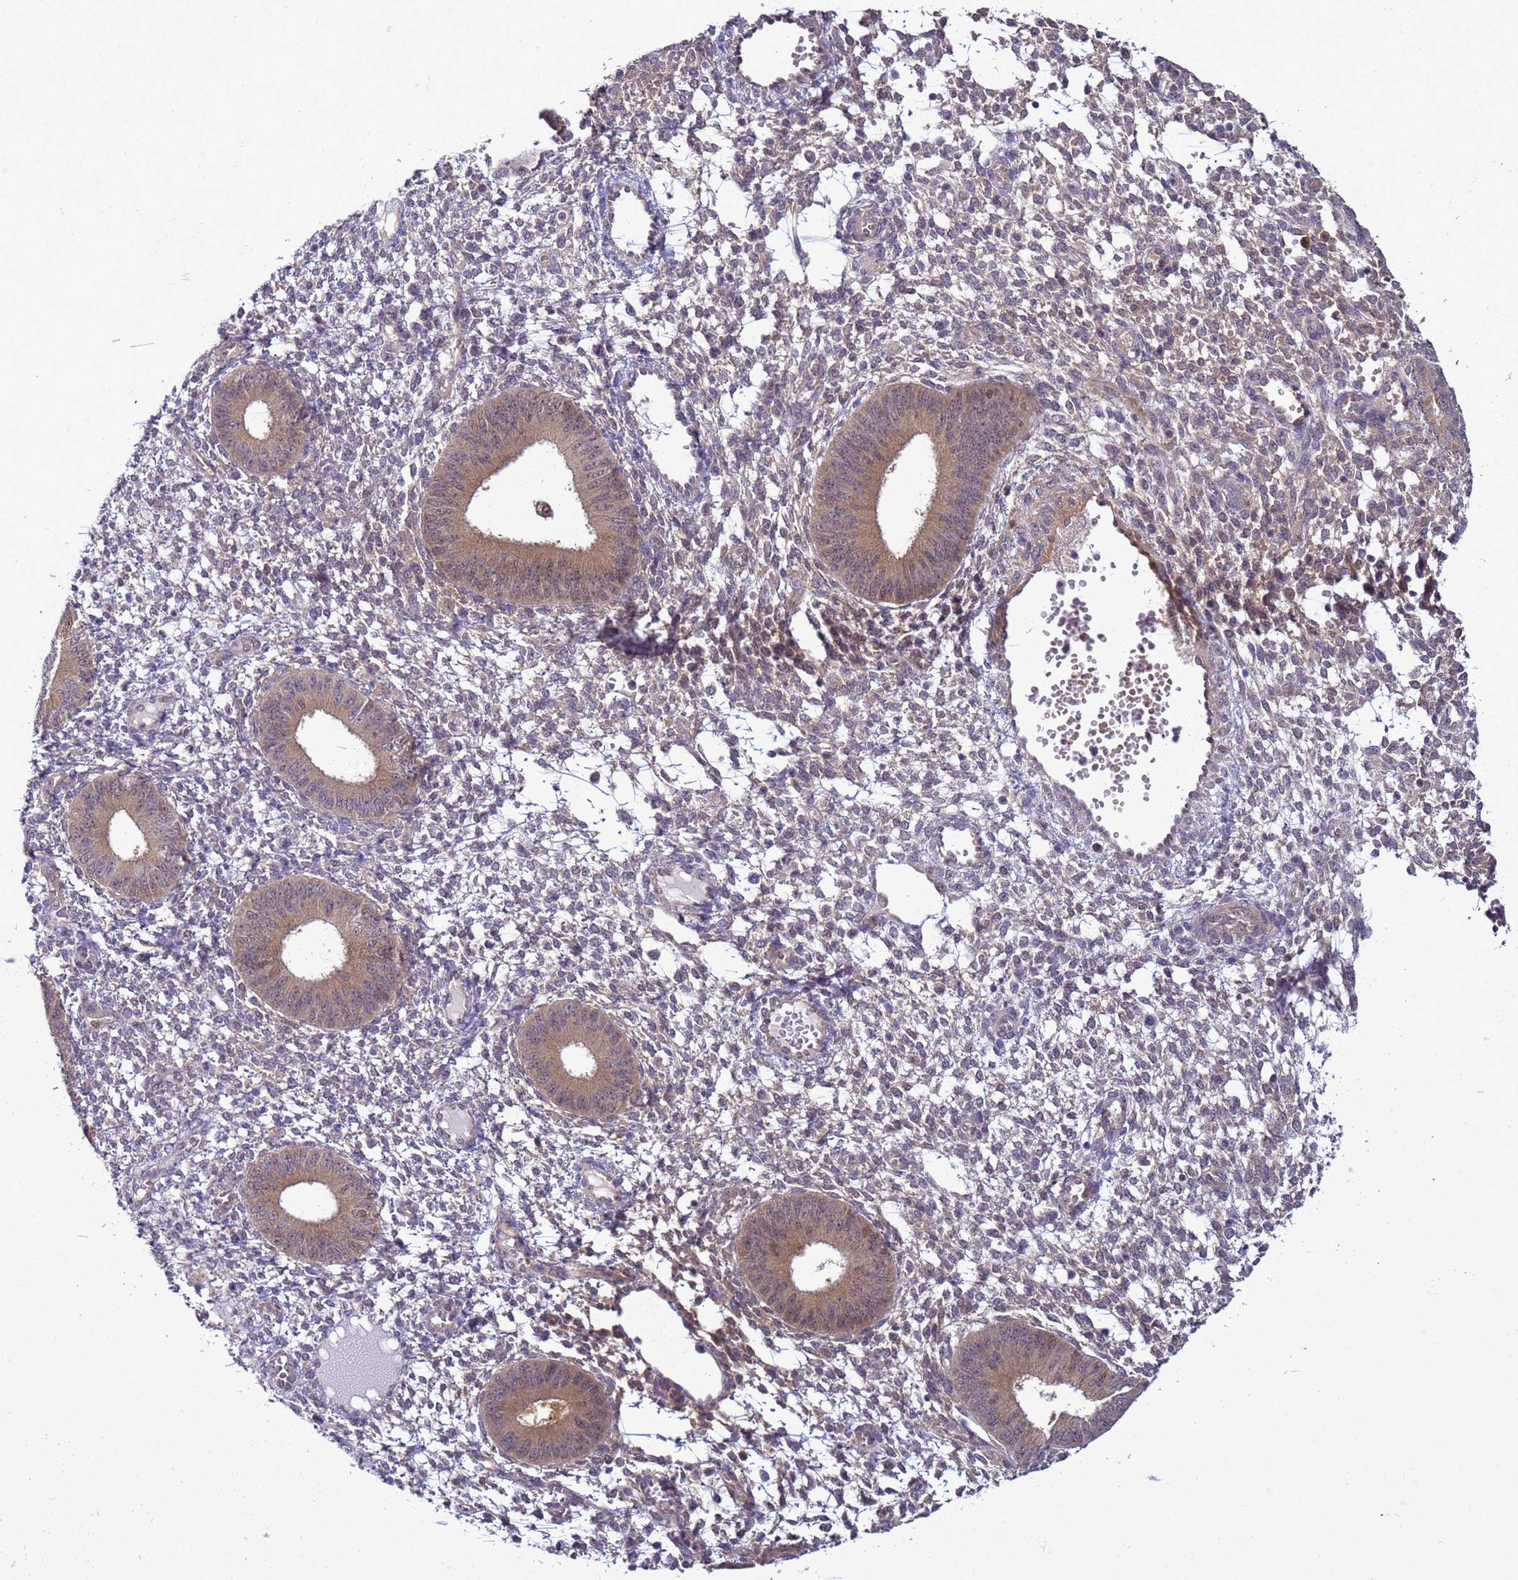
{"staining": {"intensity": "weak", "quantity": "<25%", "location": "cytoplasmic/membranous"}, "tissue": "endometrium", "cell_type": "Cells in endometrial stroma", "image_type": "normal", "snomed": [{"axis": "morphology", "description": "Normal tissue, NOS"}, {"axis": "topography", "description": "Endometrium"}], "caption": "Immunohistochemical staining of unremarkable endometrium exhibits no significant staining in cells in endometrial stroma.", "gene": "DDI2", "patient": {"sex": "female", "age": 49}}